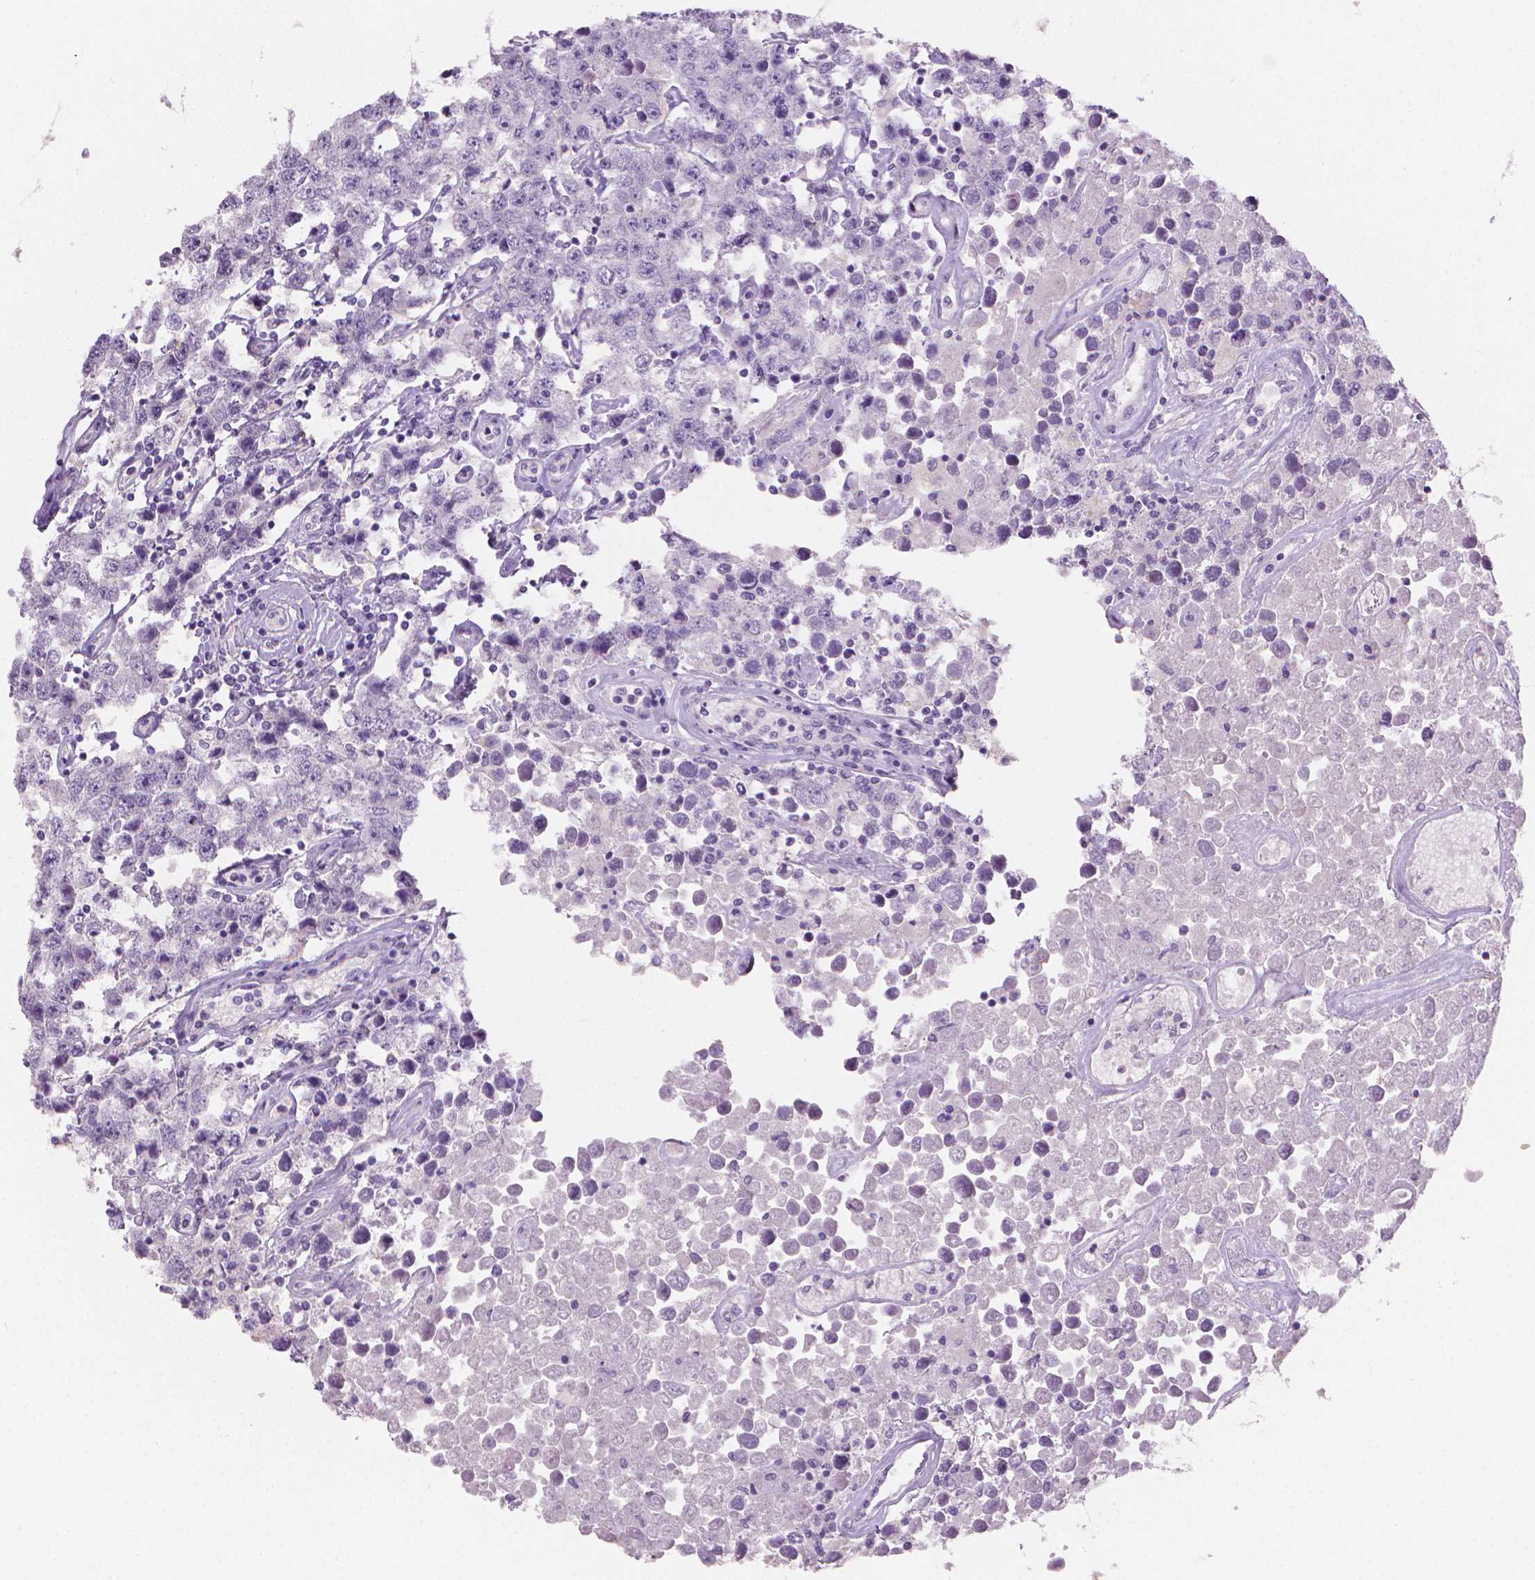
{"staining": {"intensity": "negative", "quantity": "none", "location": "none"}, "tissue": "testis cancer", "cell_type": "Tumor cells", "image_type": "cancer", "snomed": [{"axis": "morphology", "description": "Seminoma, NOS"}, {"axis": "topography", "description": "Testis"}], "caption": "Immunohistochemistry (IHC) image of testis seminoma stained for a protein (brown), which exhibits no staining in tumor cells. The staining was performed using DAB (3,3'-diaminobenzidine) to visualize the protein expression in brown, while the nuclei were stained in blue with hematoxylin (Magnification: 20x).", "gene": "TNNI2", "patient": {"sex": "male", "age": 52}}